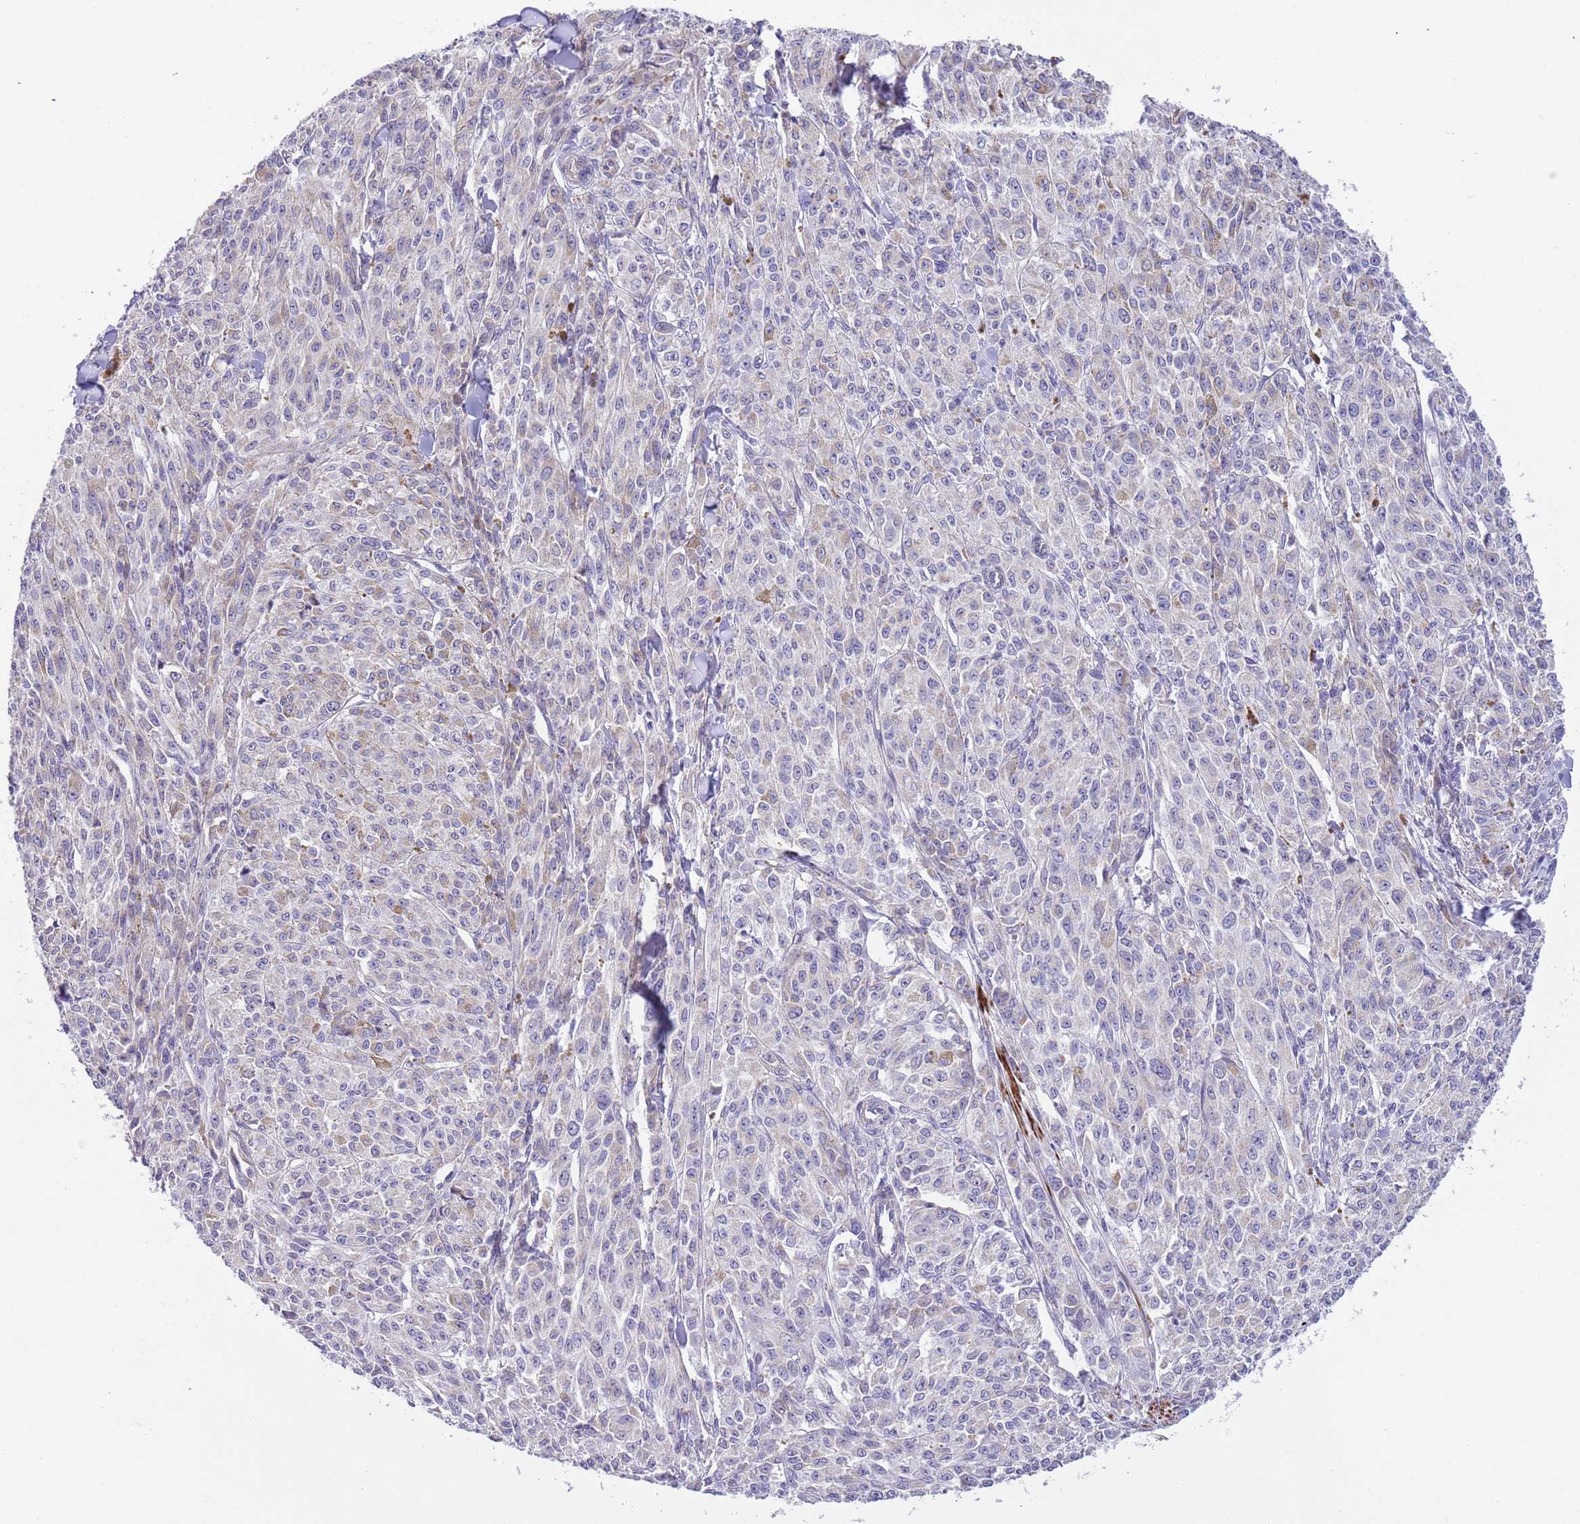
{"staining": {"intensity": "negative", "quantity": "none", "location": "none"}, "tissue": "melanoma", "cell_type": "Tumor cells", "image_type": "cancer", "snomed": [{"axis": "morphology", "description": "Malignant melanoma, NOS"}, {"axis": "topography", "description": "Skin"}], "caption": "Protein analysis of melanoma exhibits no significant staining in tumor cells. (Stains: DAB immunohistochemistry with hematoxylin counter stain, Microscopy: brightfield microscopy at high magnification).", "gene": "NET1", "patient": {"sex": "female", "age": 52}}